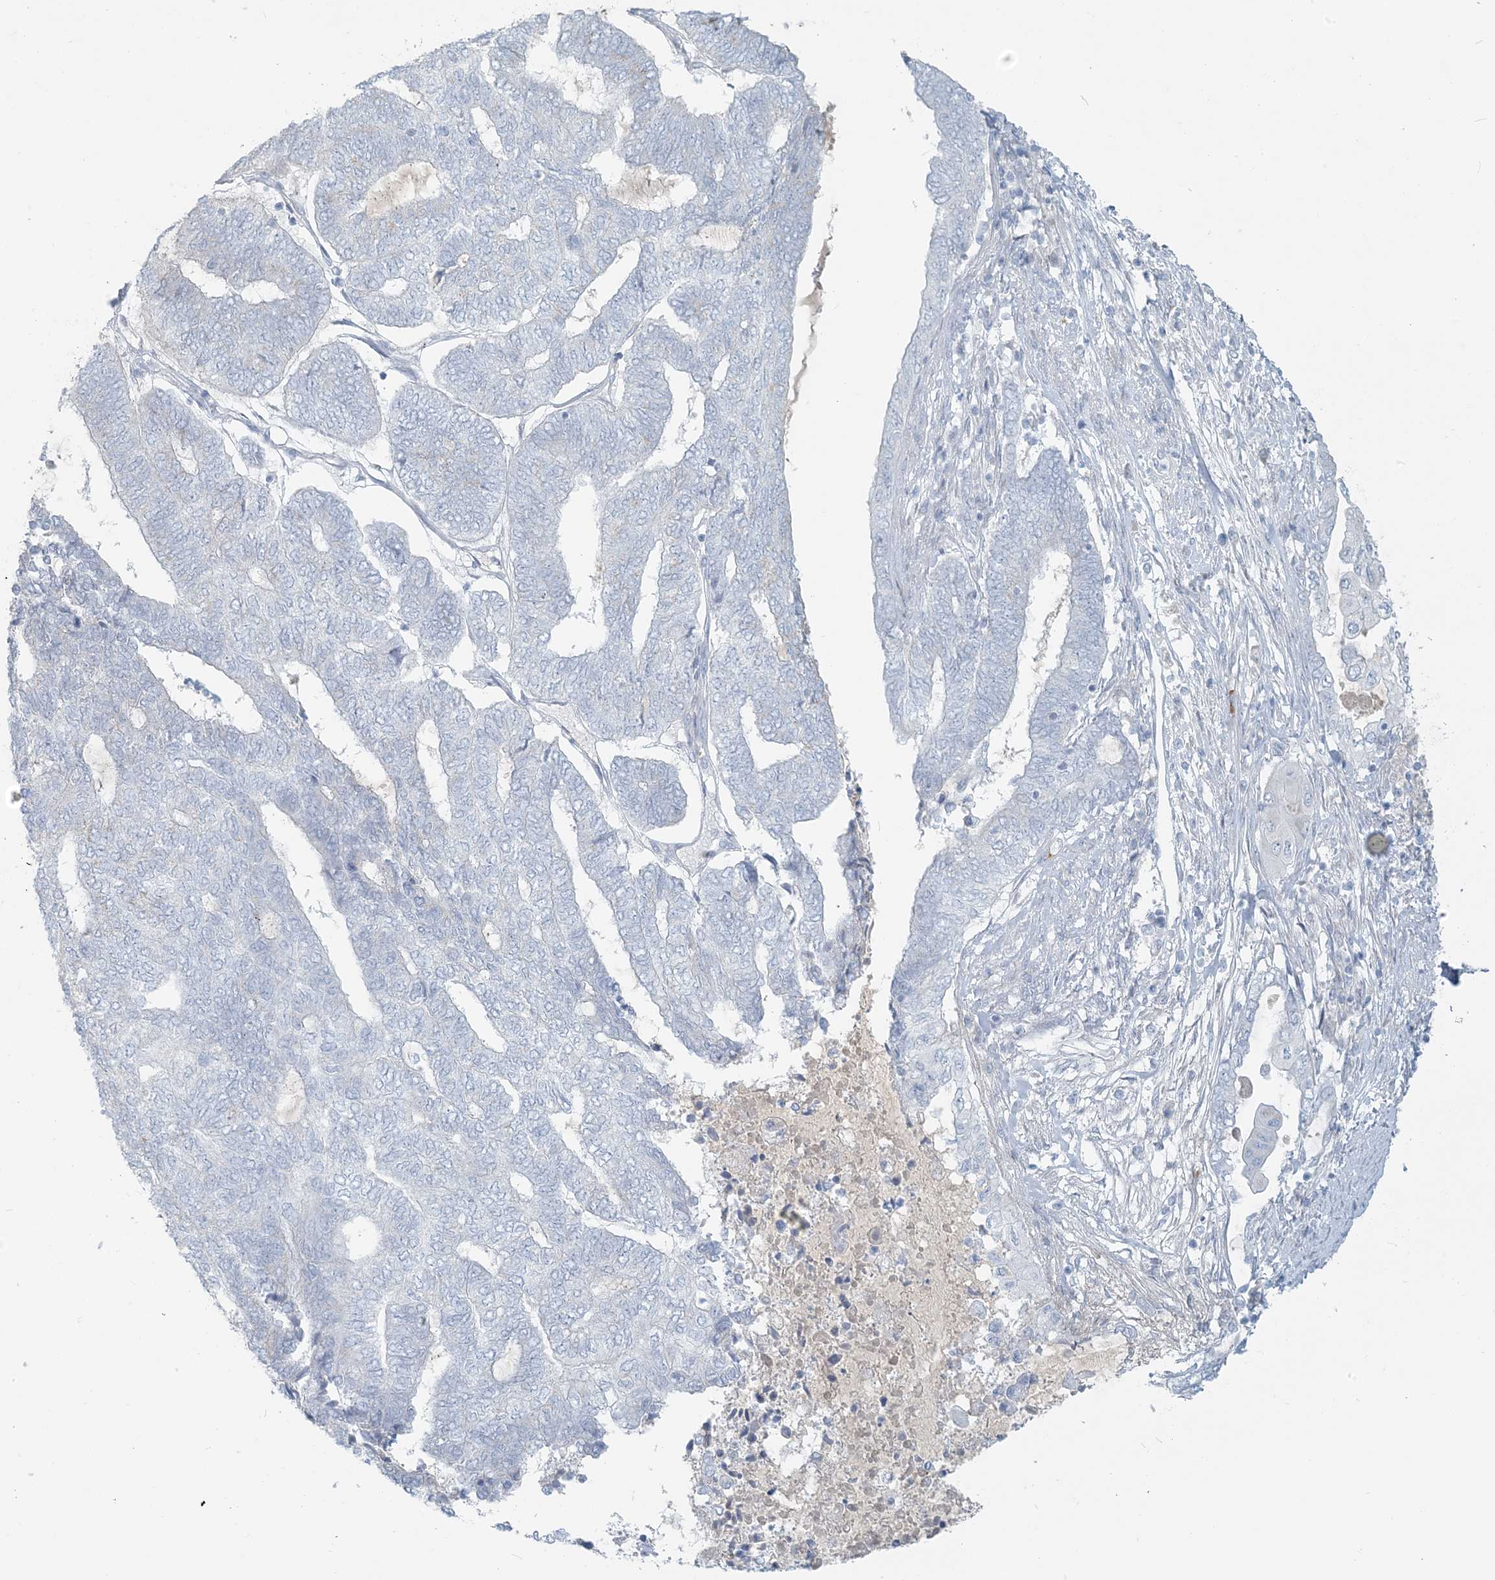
{"staining": {"intensity": "negative", "quantity": "none", "location": "none"}, "tissue": "endometrial cancer", "cell_type": "Tumor cells", "image_type": "cancer", "snomed": [{"axis": "morphology", "description": "Adenocarcinoma, NOS"}, {"axis": "topography", "description": "Uterus"}, {"axis": "topography", "description": "Endometrium"}], "caption": "Immunohistochemistry image of human endometrial cancer (adenocarcinoma) stained for a protein (brown), which demonstrates no expression in tumor cells. (DAB (3,3'-diaminobenzidine) immunohistochemistry with hematoxylin counter stain).", "gene": "SCML1", "patient": {"sex": "female", "age": 70}}